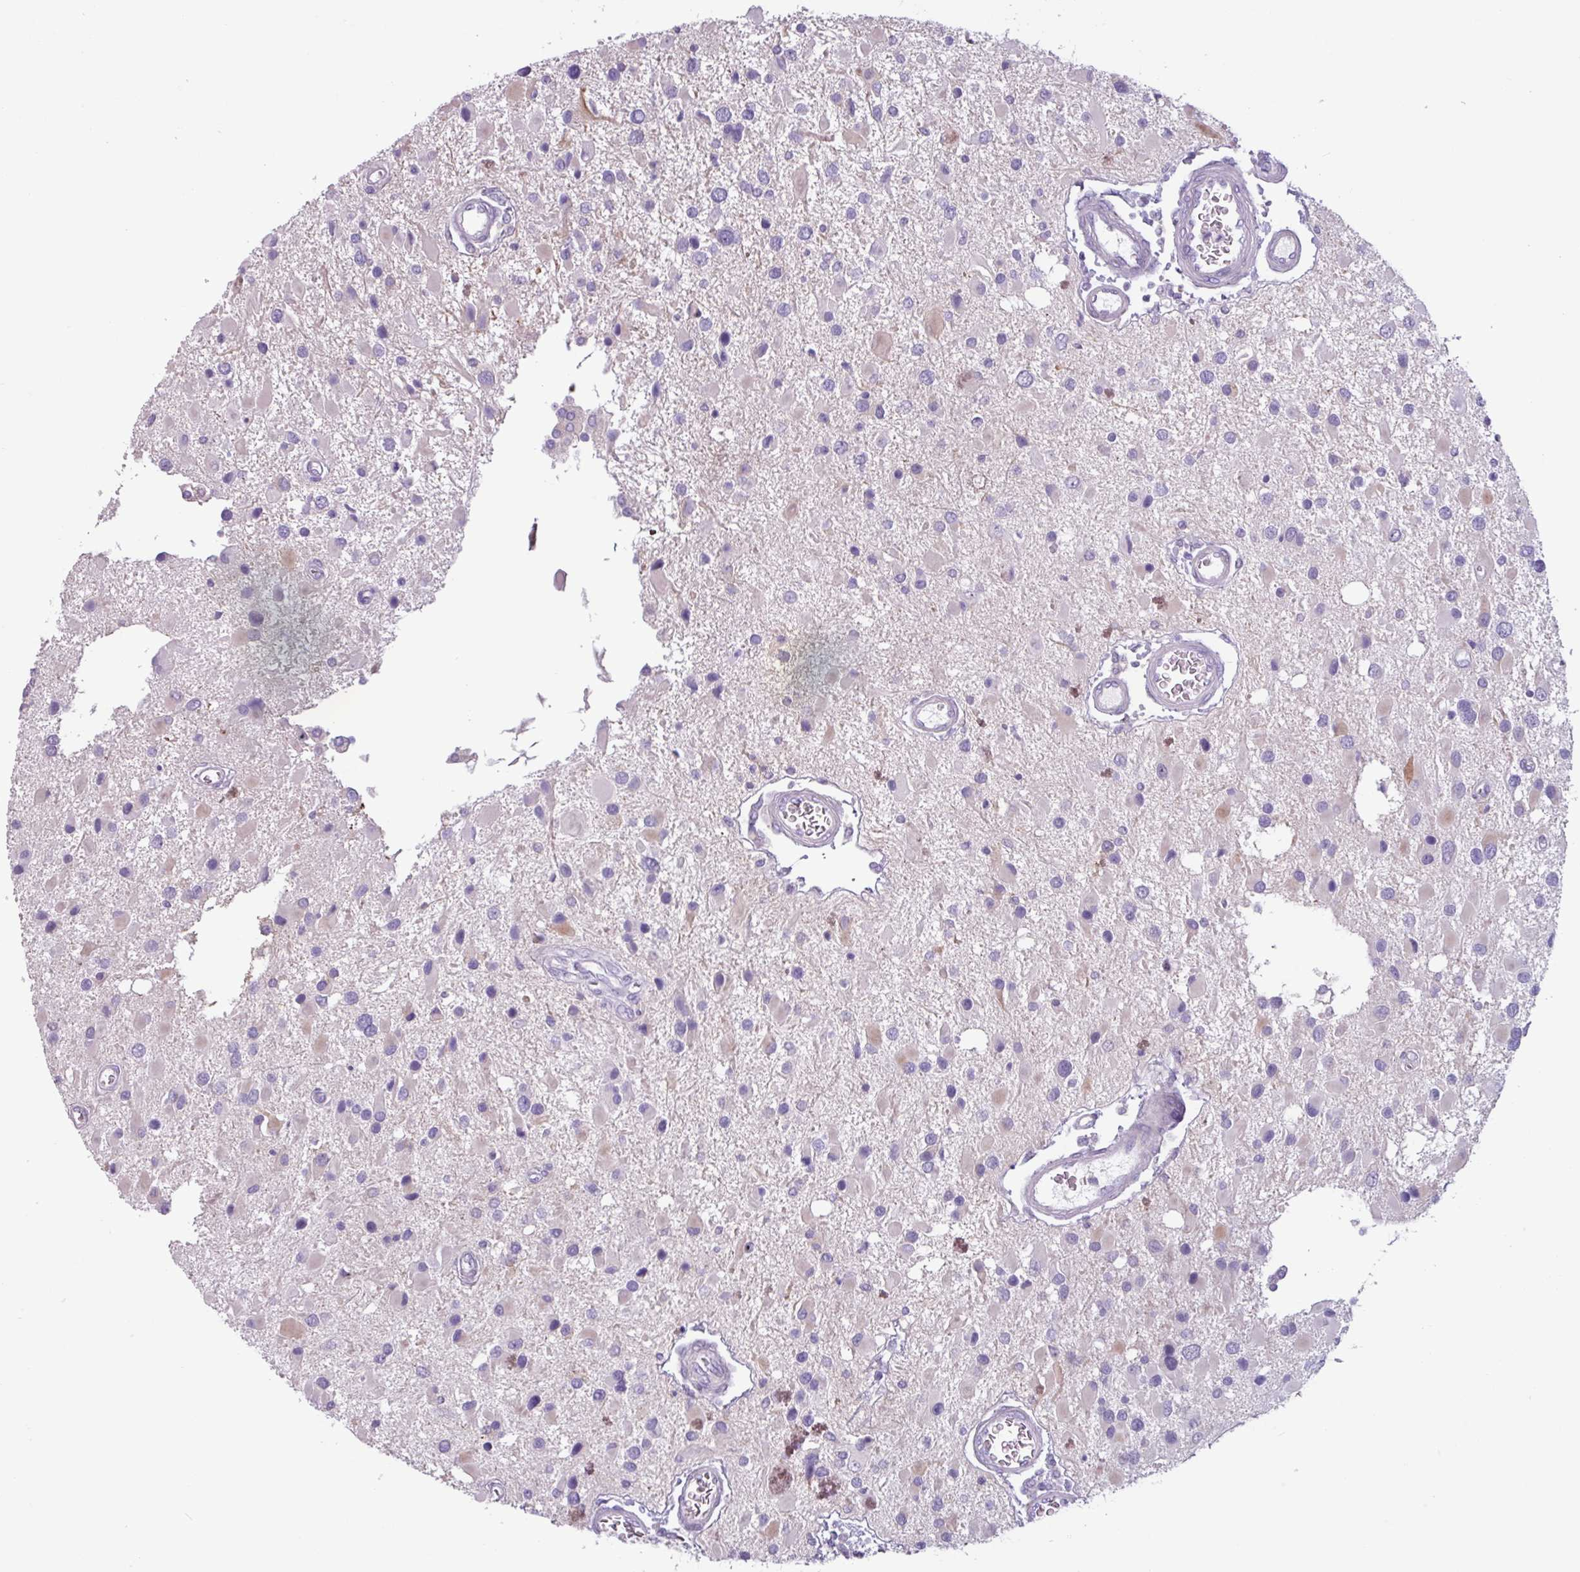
{"staining": {"intensity": "weak", "quantity": "<25%", "location": "cytoplasmic/membranous"}, "tissue": "glioma", "cell_type": "Tumor cells", "image_type": "cancer", "snomed": [{"axis": "morphology", "description": "Glioma, malignant, High grade"}, {"axis": "topography", "description": "Brain"}], "caption": "The IHC histopathology image has no significant positivity in tumor cells of glioma tissue.", "gene": "ADGRE1", "patient": {"sex": "male", "age": 53}}